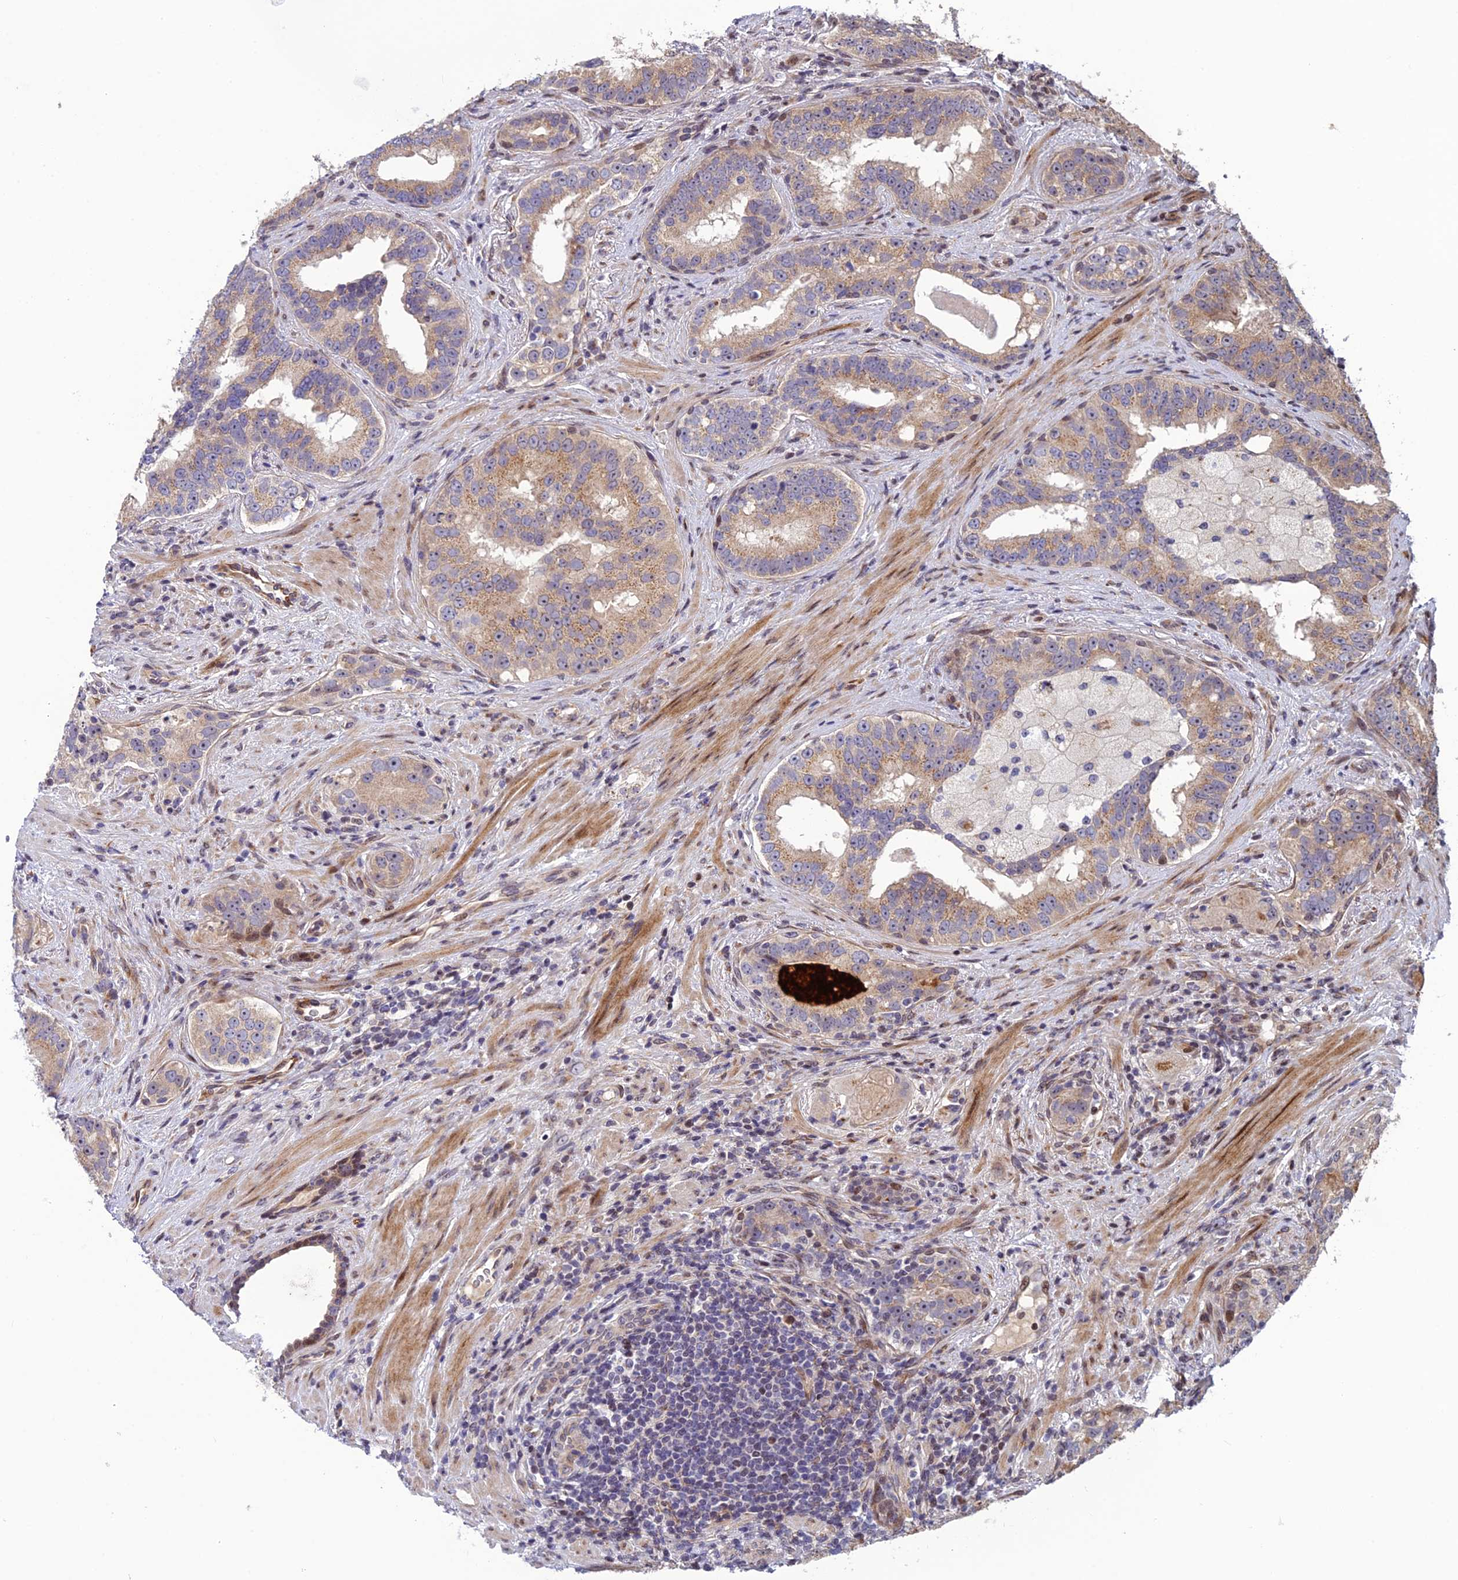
{"staining": {"intensity": "weak", "quantity": "25%-75%", "location": "cytoplasmic/membranous"}, "tissue": "prostate cancer", "cell_type": "Tumor cells", "image_type": "cancer", "snomed": [{"axis": "morphology", "description": "Adenocarcinoma, High grade"}, {"axis": "topography", "description": "Prostate"}], "caption": "Brown immunohistochemical staining in human prostate cancer (adenocarcinoma (high-grade)) exhibits weak cytoplasmic/membranous expression in approximately 25%-75% of tumor cells.", "gene": "SMIM7", "patient": {"sex": "male", "age": 70}}